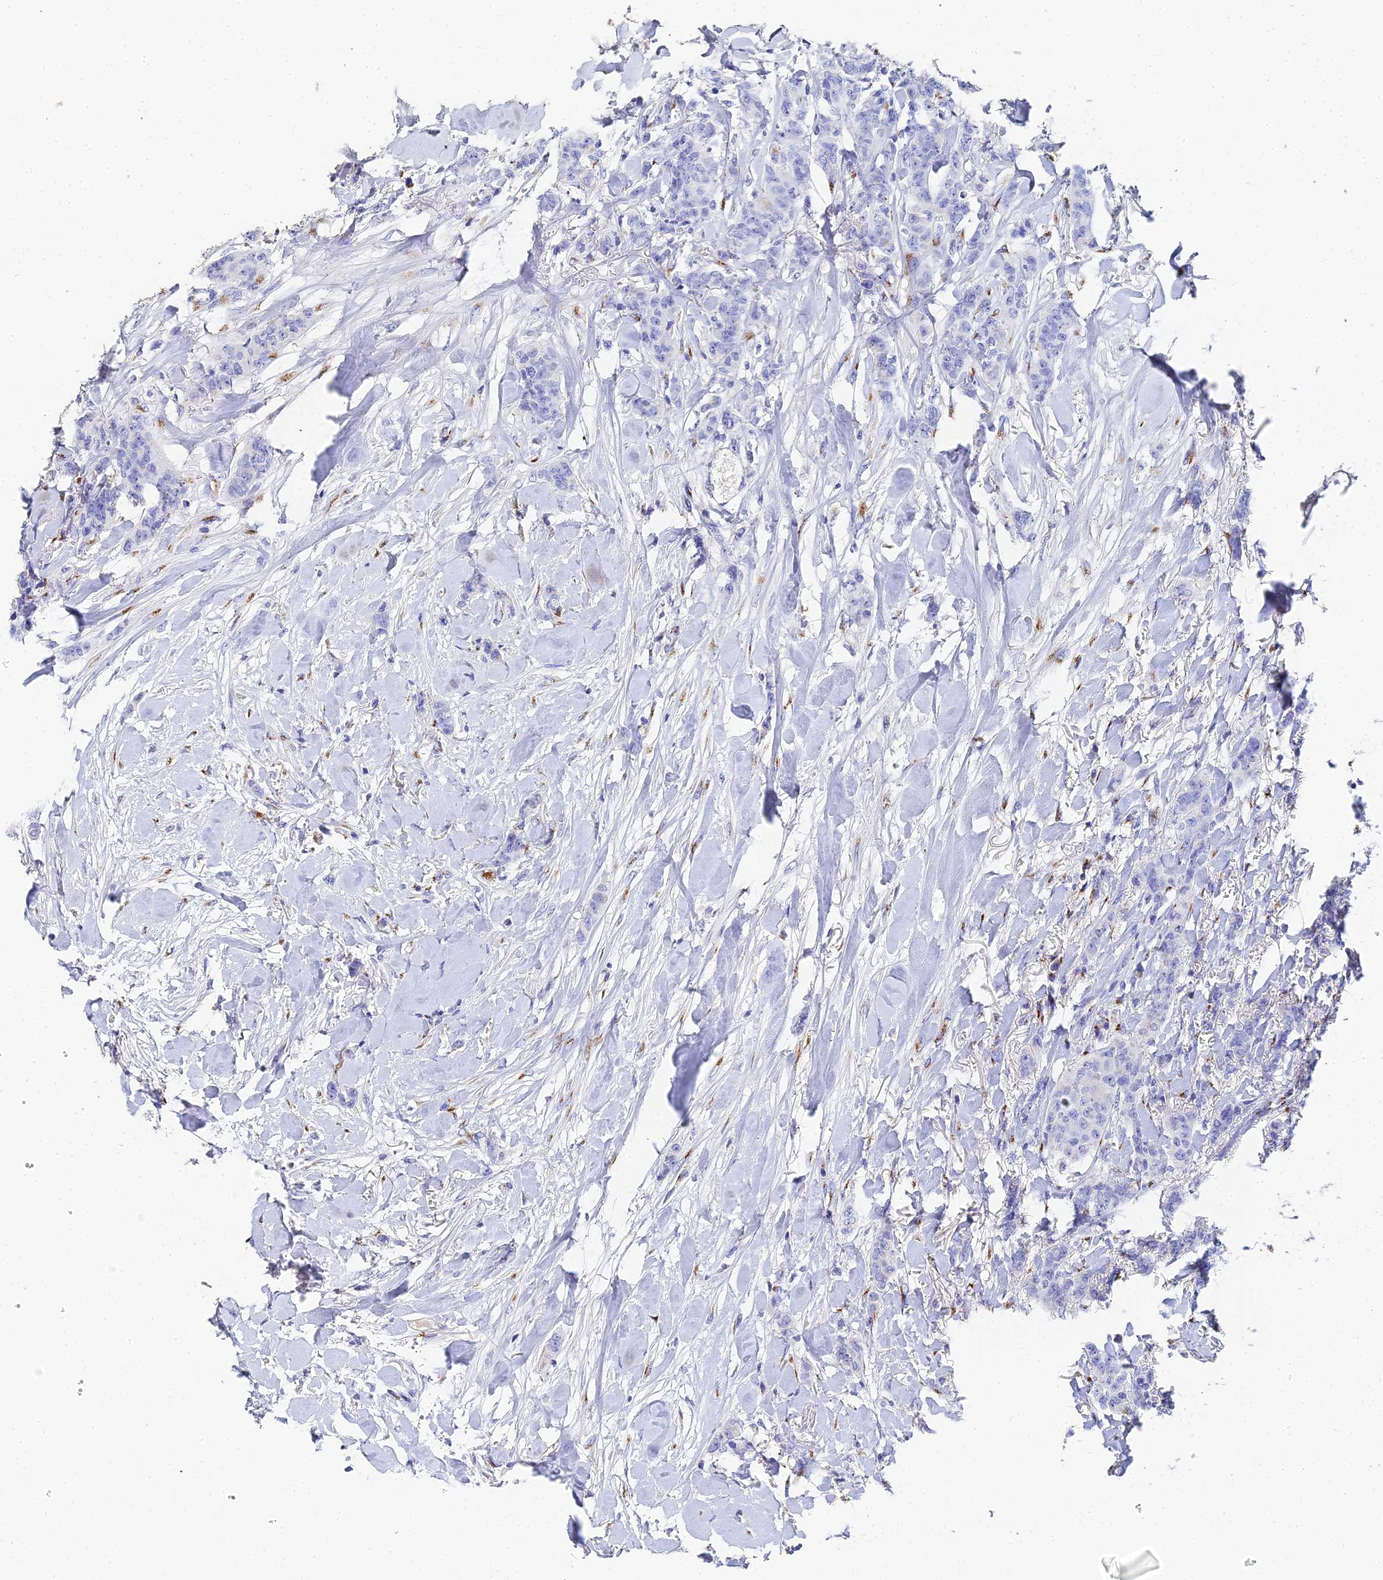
{"staining": {"intensity": "negative", "quantity": "none", "location": "none"}, "tissue": "breast cancer", "cell_type": "Tumor cells", "image_type": "cancer", "snomed": [{"axis": "morphology", "description": "Duct carcinoma"}, {"axis": "topography", "description": "Breast"}], "caption": "An immunohistochemistry micrograph of breast invasive ductal carcinoma is shown. There is no staining in tumor cells of breast invasive ductal carcinoma. (DAB (3,3'-diaminobenzidine) IHC visualized using brightfield microscopy, high magnification).", "gene": "ENSG00000268674", "patient": {"sex": "female", "age": 40}}